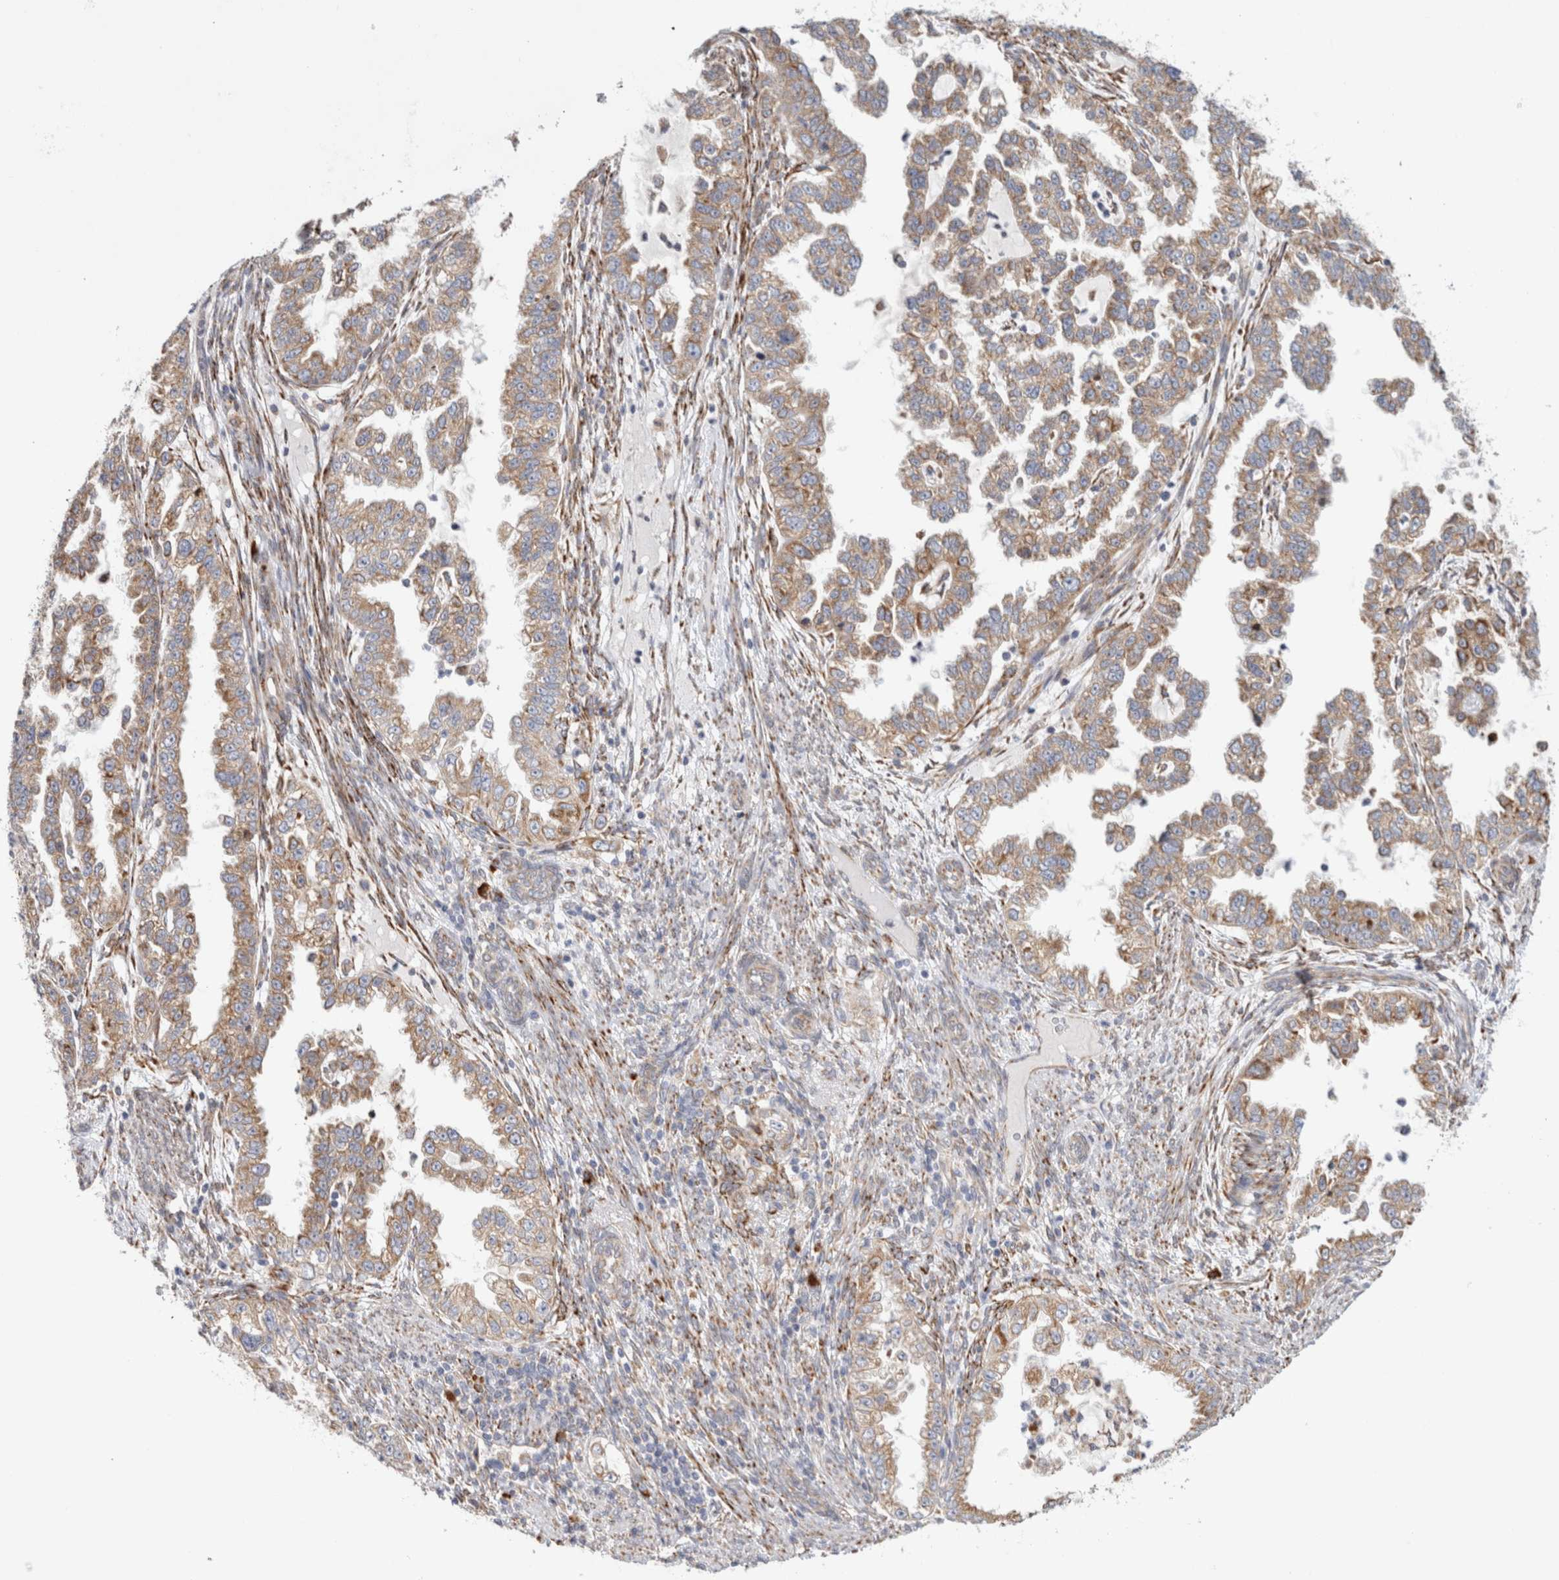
{"staining": {"intensity": "weak", "quantity": ">75%", "location": "cytoplasmic/membranous"}, "tissue": "endometrial cancer", "cell_type": "Tumor cells", "image_type": "cancer", "snomed": [{"axis": "morphology", "description": "Adenocarcinoma, NOS"}, {"axis": "topography", "description": "Endometrium"}], "caption": "Protein expression analysis of human adenocarcinoma (endometrial) reveals weak cytoplasmic/membranous expression in about >75% of tumor cells.", "gene": "RPN2", "patient": {"sex": "female", "age": 85}}